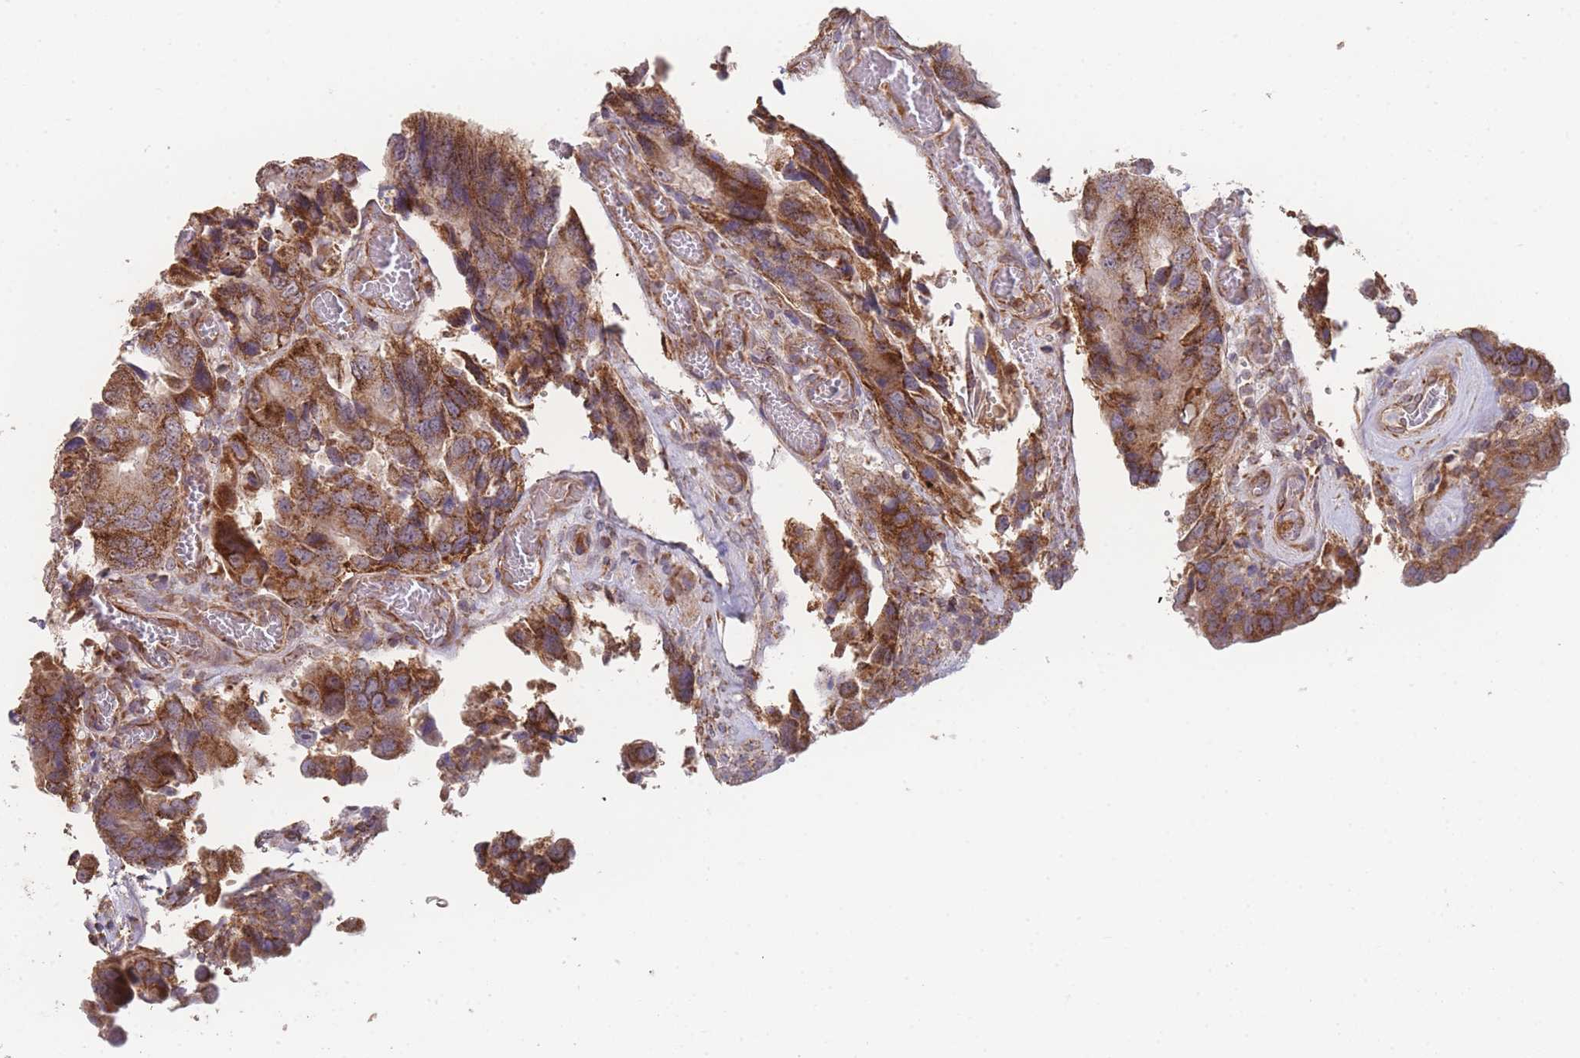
{"staining": {"intensity": "moderate", "quantity": ">75%", "location": "cytoplasmic/membranous"}, "tissue": "colorectal cancer", "cell_type": "Tumor cells", "image_type": "cancer", "snomed": [{"axis": "morphology", "description": "Adenocarcinoma, NOS"}, {"axis": "topography", "description": "Colon"}], "caption": "A brown stain highlights moderate cytoplasmic/membranous expression of a protein in human colorectal adenocarcinoma tumor cells. (DAB (3,3'-diaminobenzidine) = brown stain, brightfield microscopy at high magnification).", "gene": "PXMP4", "patient": {"sex": "male", "age": 84}}